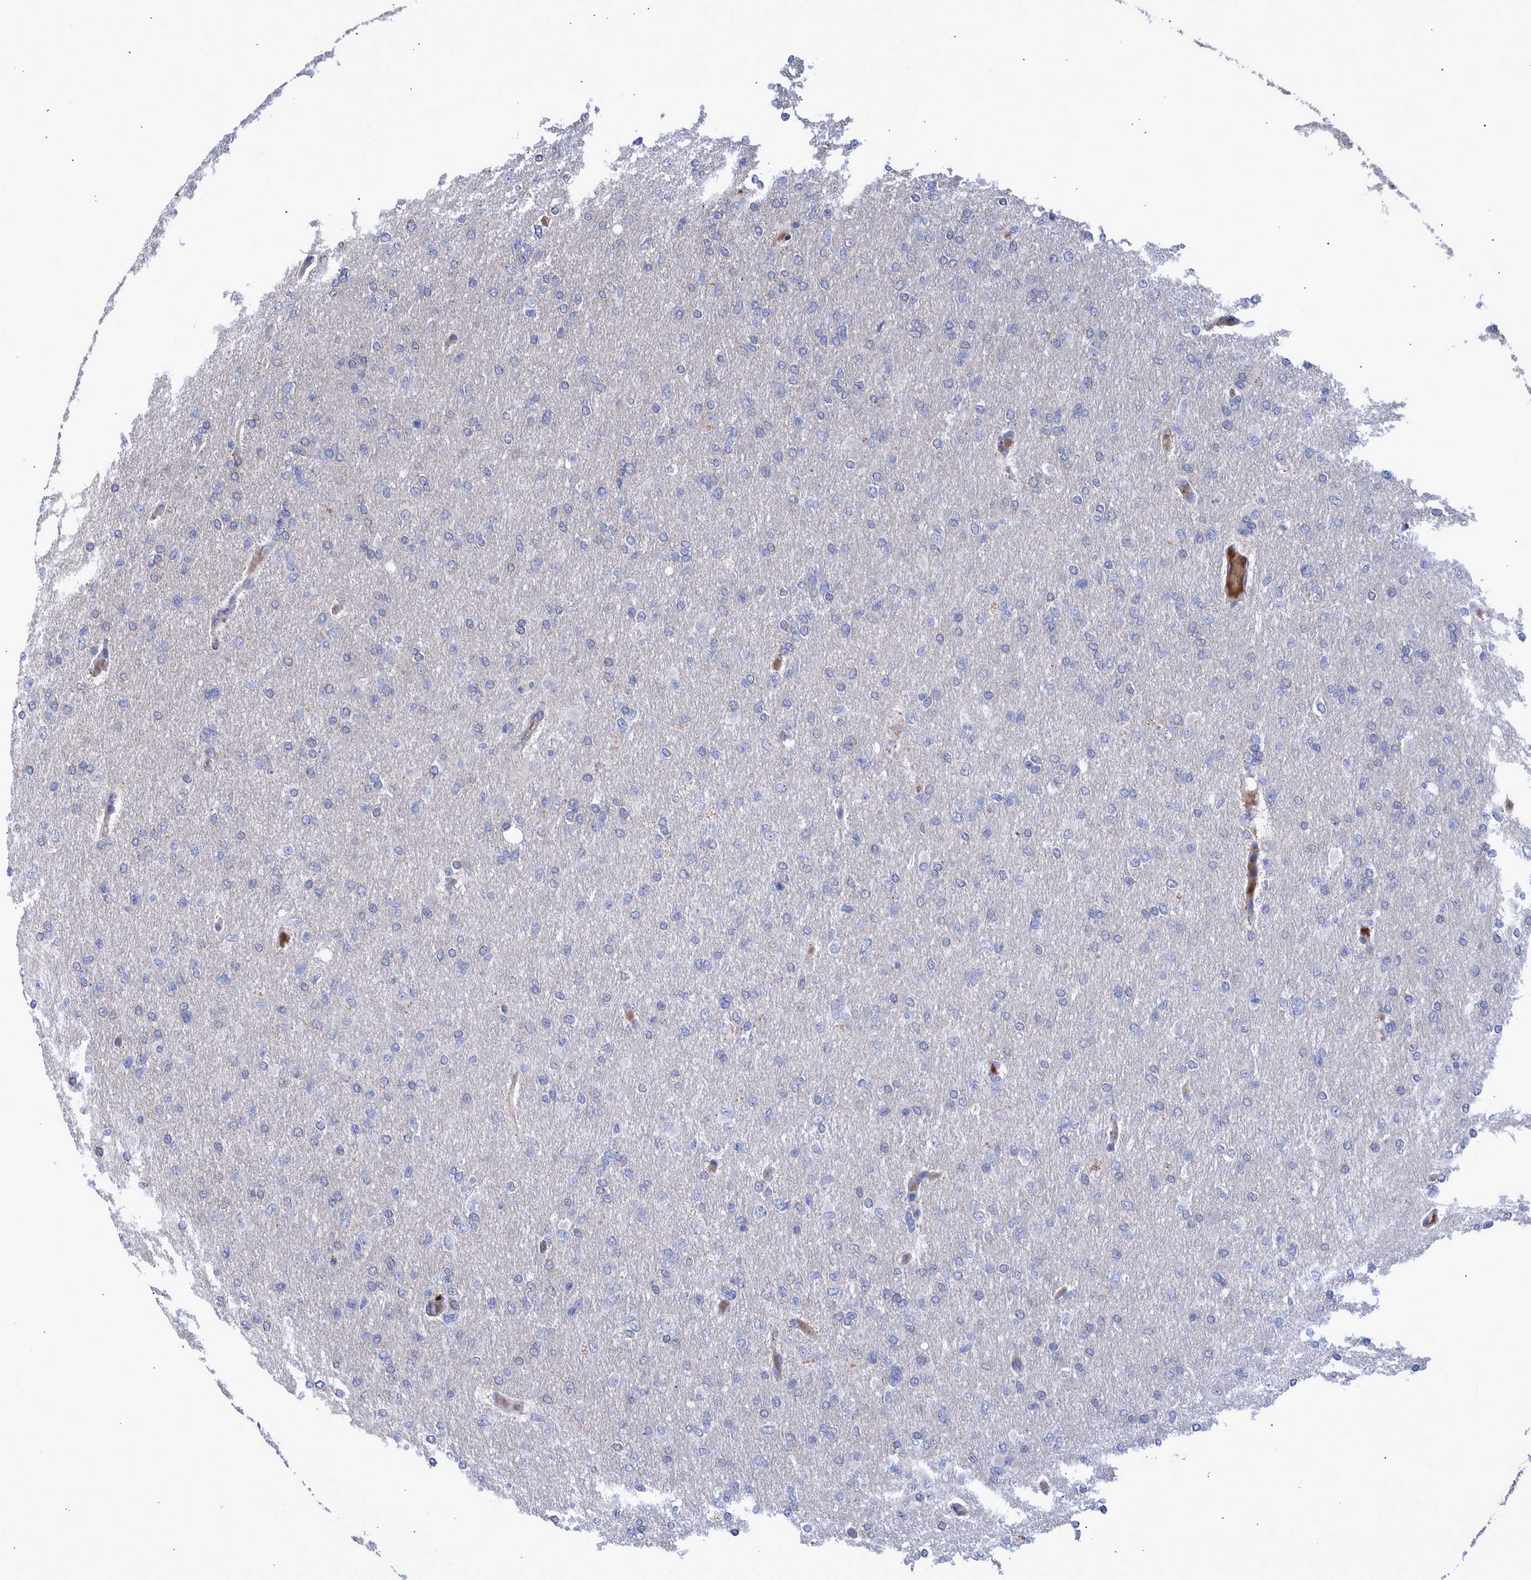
{"staining": {"intensity": "negative", "quantity": "none", "location": "none"}, "tissue": "glioma", "cell_type": "Tumor cells", "image_type": "cancer", "snomed": [{"axis": "morphology", "description": "Glioma, malignant, High grade"}, {"axis": "topography", "description": "Cerebral cortex"}], "caption": "There is no significant staining in tumor cells of high-grade glioma (malignant).", "gene": "DLL4", "patient": {"sex": "female", "age": 36}}